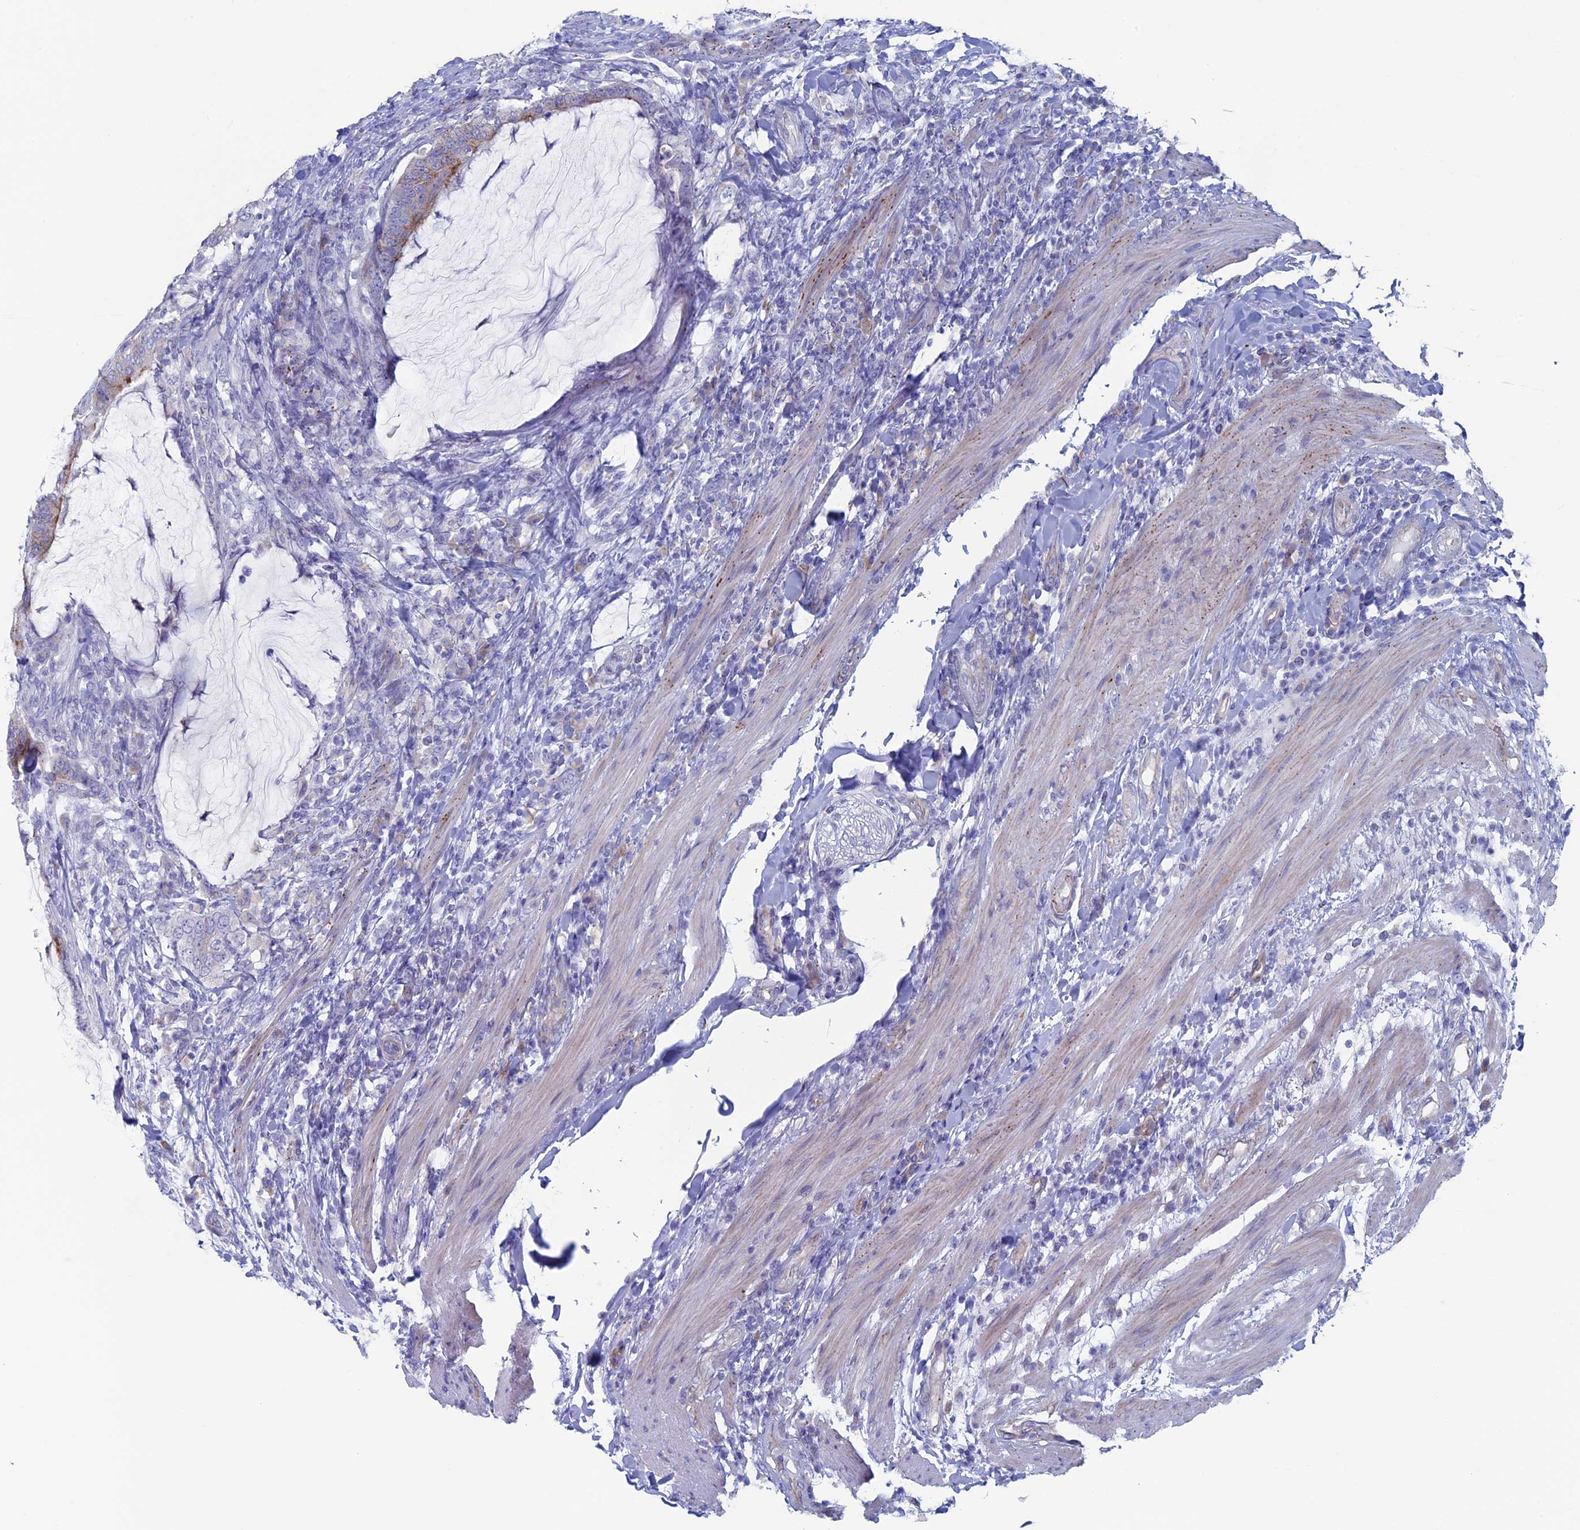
{"staining": {"intensity": "moderate", "quantity": "<25%", "location": "cytoplasmic/membranous"}, "tissue": "colorectal cancer", "cell_type": "Tumor cells", "image_type": "cancer", "snomed": [{"axis": "morphology", "description": "Adenocarcinoma, NOS"}, {"axis": "topography", "description": "Colon"}], "caption": "Protein staining by immunohistochemistry demonstrates moderate cytoplasmic/membranous expression in about <25% of tumor cells in colorectal cancer (adenocarcinoma).", "gene": "MAGEB6", "patient": {"sex": "female", "age": 66}}